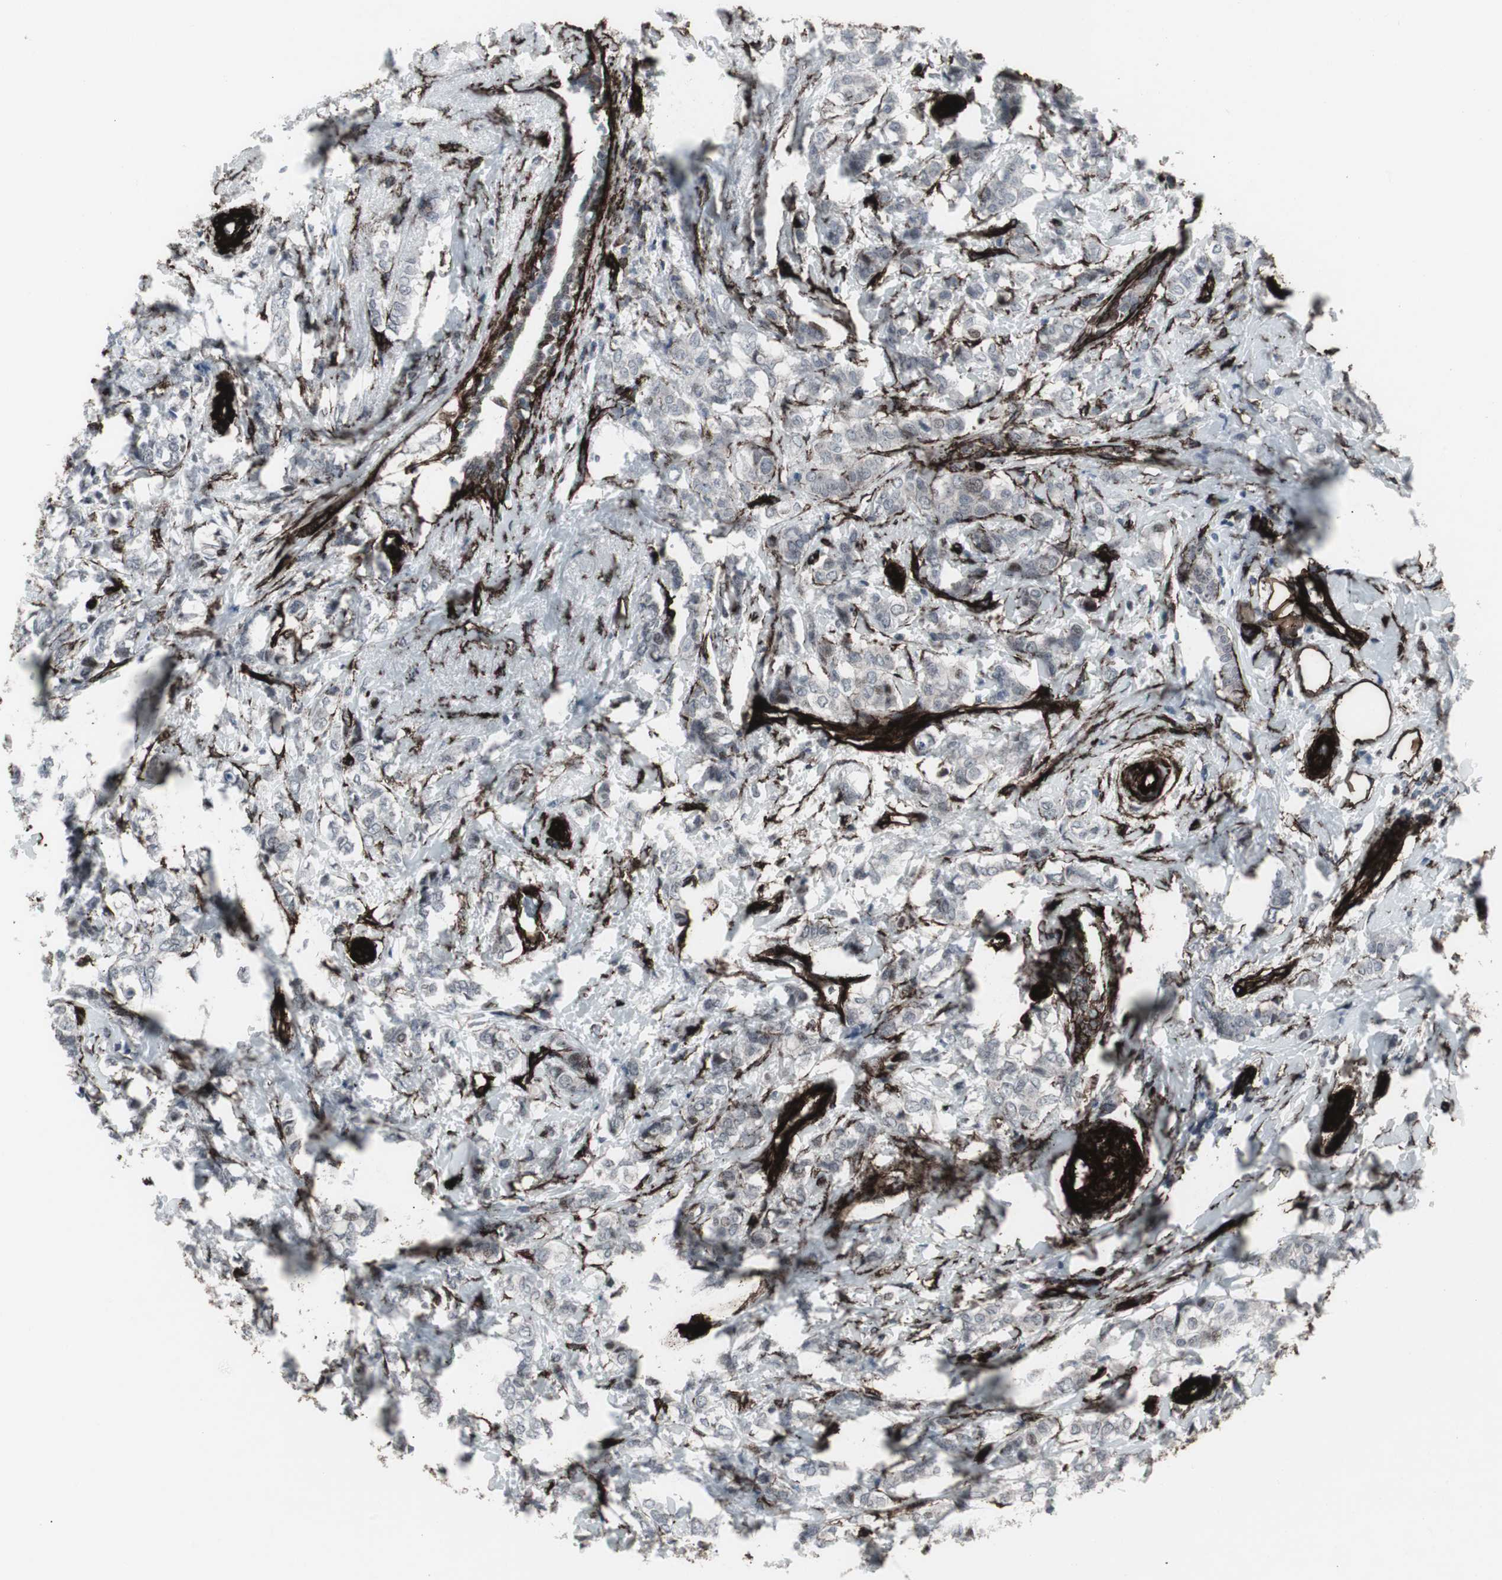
{"staining": {"intensity": "negative", "quantity": "none", "location": "none"}, "tissue": "breast cancer", "cell_type": "Tumor cells", "image_type": "cancer", "snomed": [{"axis": "morphology", "description": "Lobular carcinoma"}, {"axis": "topography", "description": "Breast"}], "caption": "High power microscopy micrograph of an IHC photomicrograph of breast cancer (lobular carcinoma), revealing no significant staining in tumor cells. The staining is performed using DAB brown chromogen with nuclei counter-stained in using hematoxylin.", "gene": "PDGFA", "patient": {"sex": "female", "age": 60}}